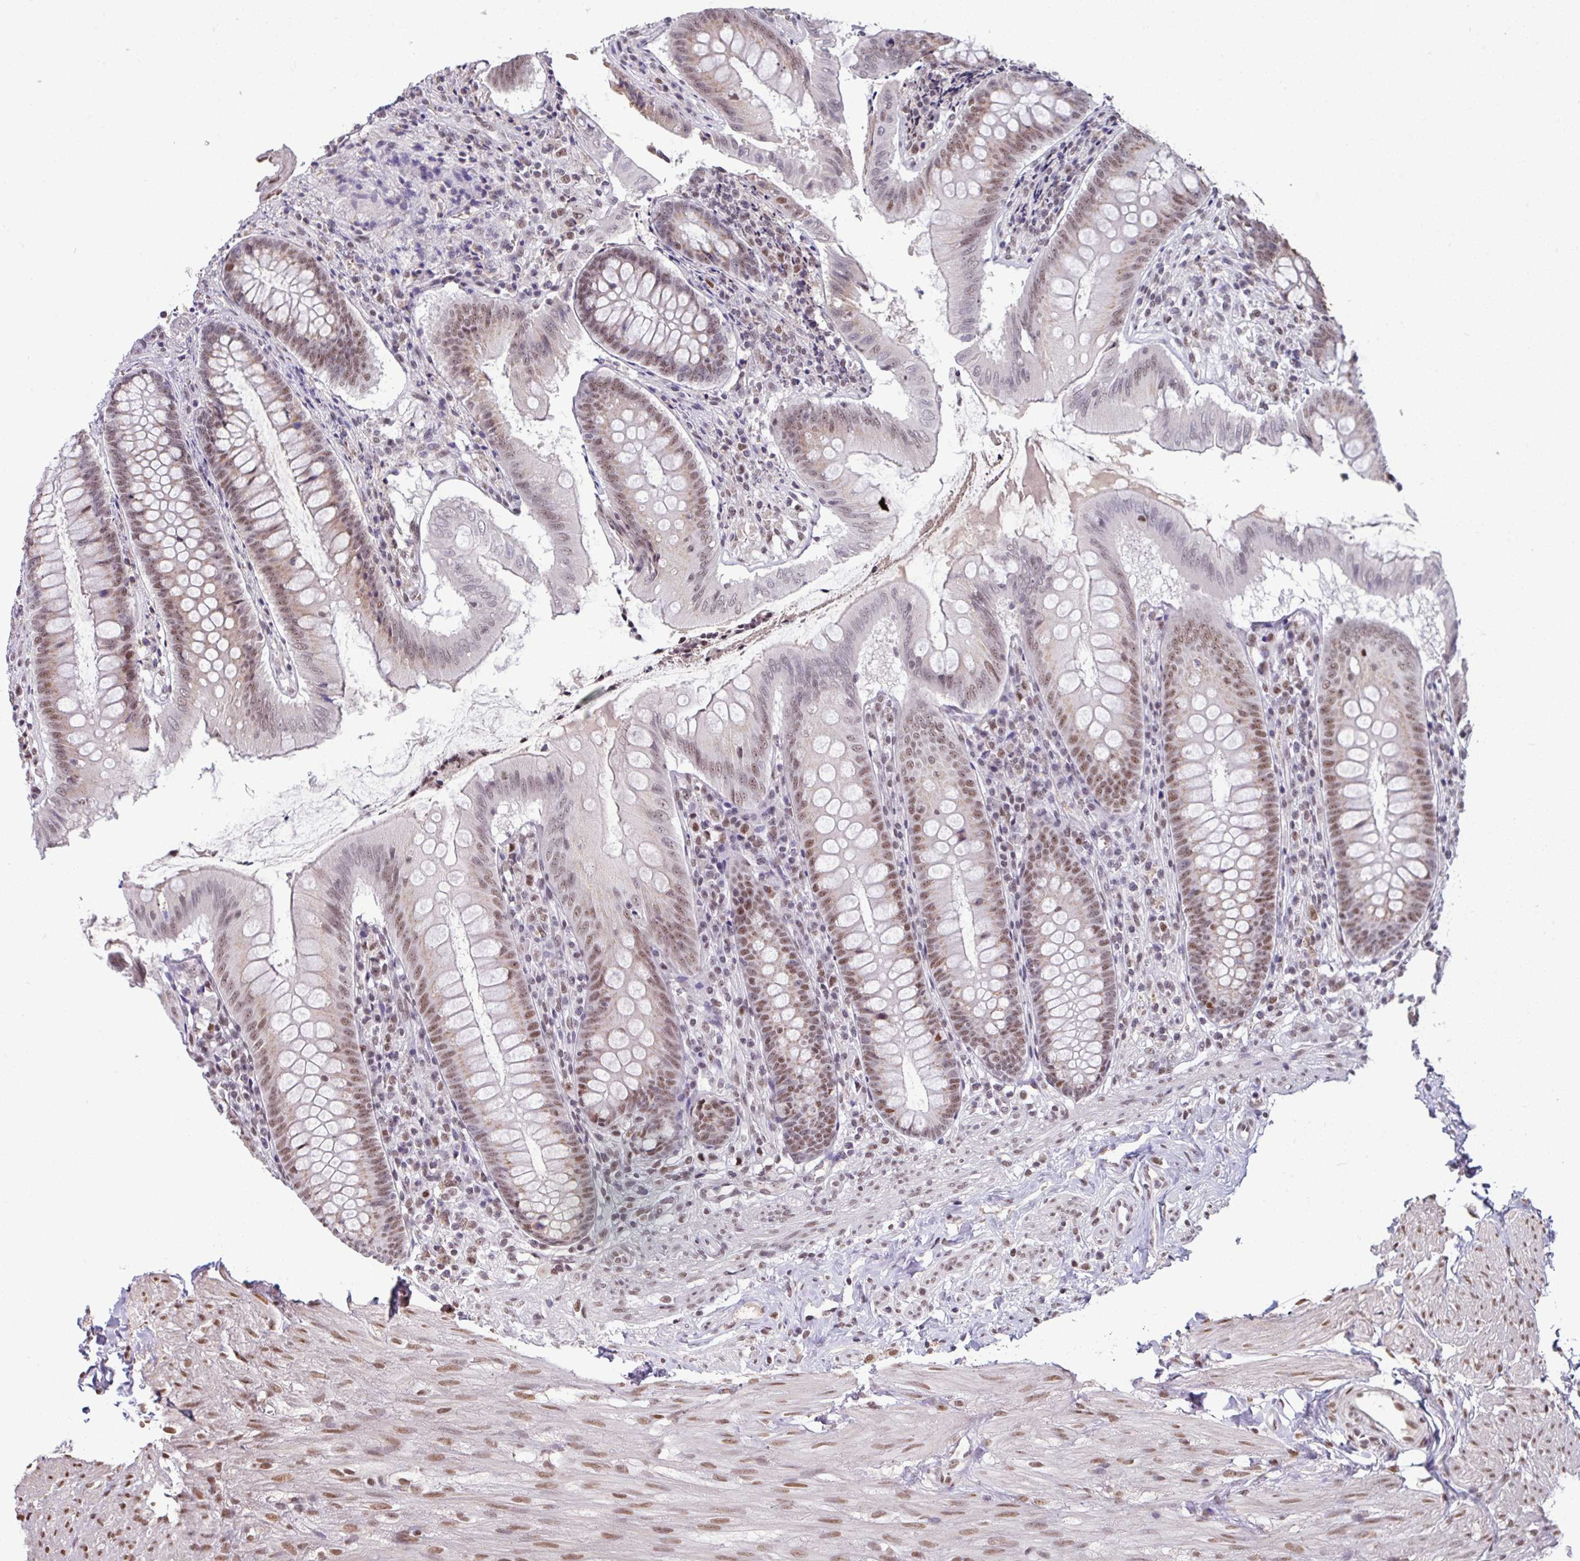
{"staining": {"intensity": "moderate", "quantity": ">75%", "location": "nuclear"}, "tissue": "appendix", "cell_type": "Glandular cells", "image_type": "normal", "snomed": [{"axis": "morphology", "description": "Normal tissue, NOS"}, {"axis": "topography", "description": "Appendix"}], "caption": "Moderate nuclear positivity for a protein is appreciated in about >75% of glandular cells of unremarkable appendix using immunohistochemistry (IHC).", "gene": "TDG", "patient": {"sex": "female", "age": 51}}